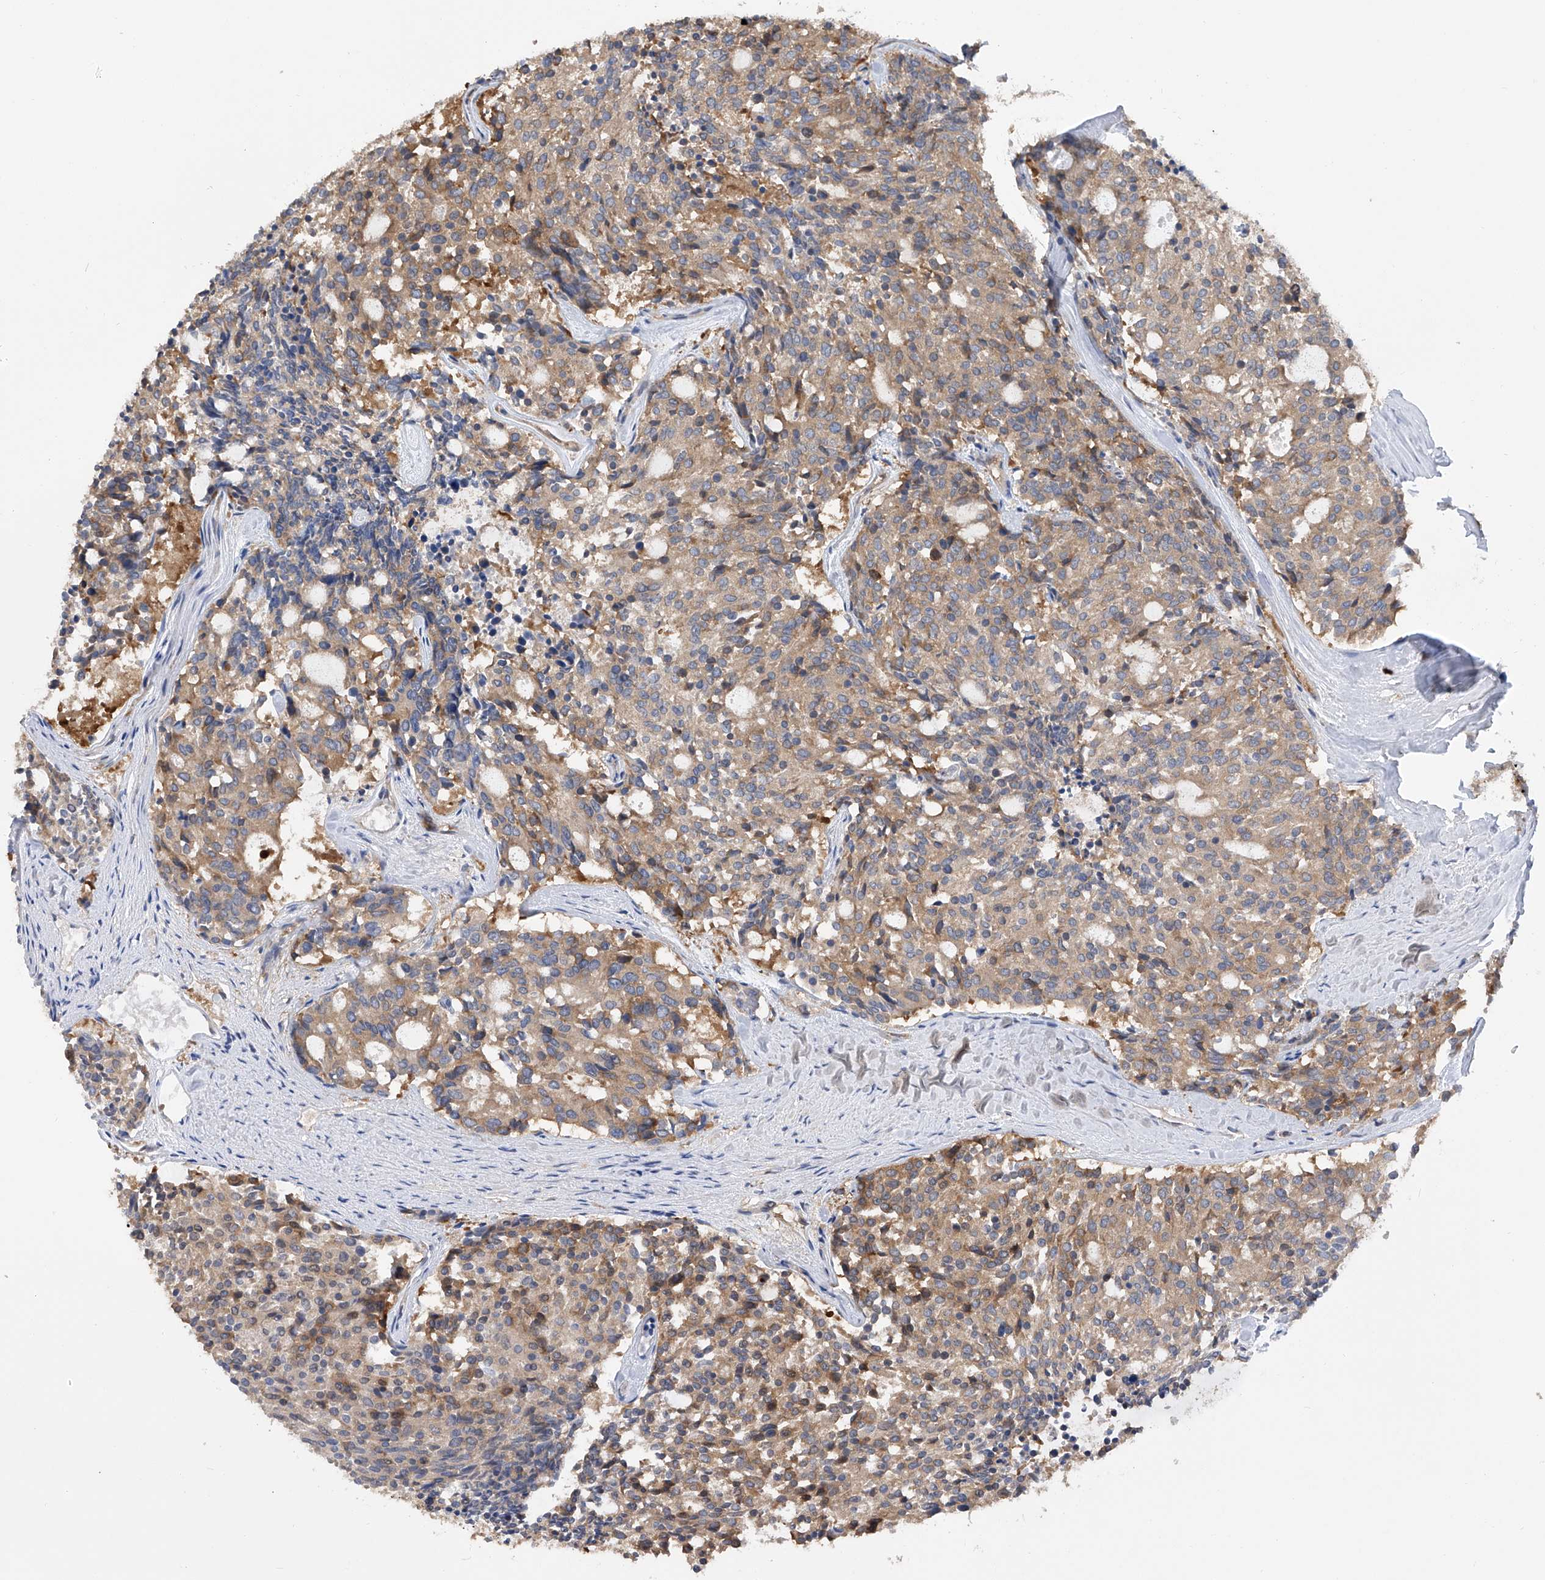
{"staining": {"intensity": "weak", "quantity": ">75%", "location": "cytoplasmic/membranous"}, "tissue": "carcinoid", "cell_type": "Tumor cells", "image_type": "cancer", "snomed": [{"axis": "morphology", "description": "Carcinoid, malignant, NOS"}, {"axis": "topography", "description": "Pancreas"}], "caption": "Malignant carcinoid stained with a brown dye demonstrates weak cytoplasmic/membranous positive staining in approximately >75% of tumor cells.", "gene": "NUDT17", "patient": {"sex": "female", "age": 54}}